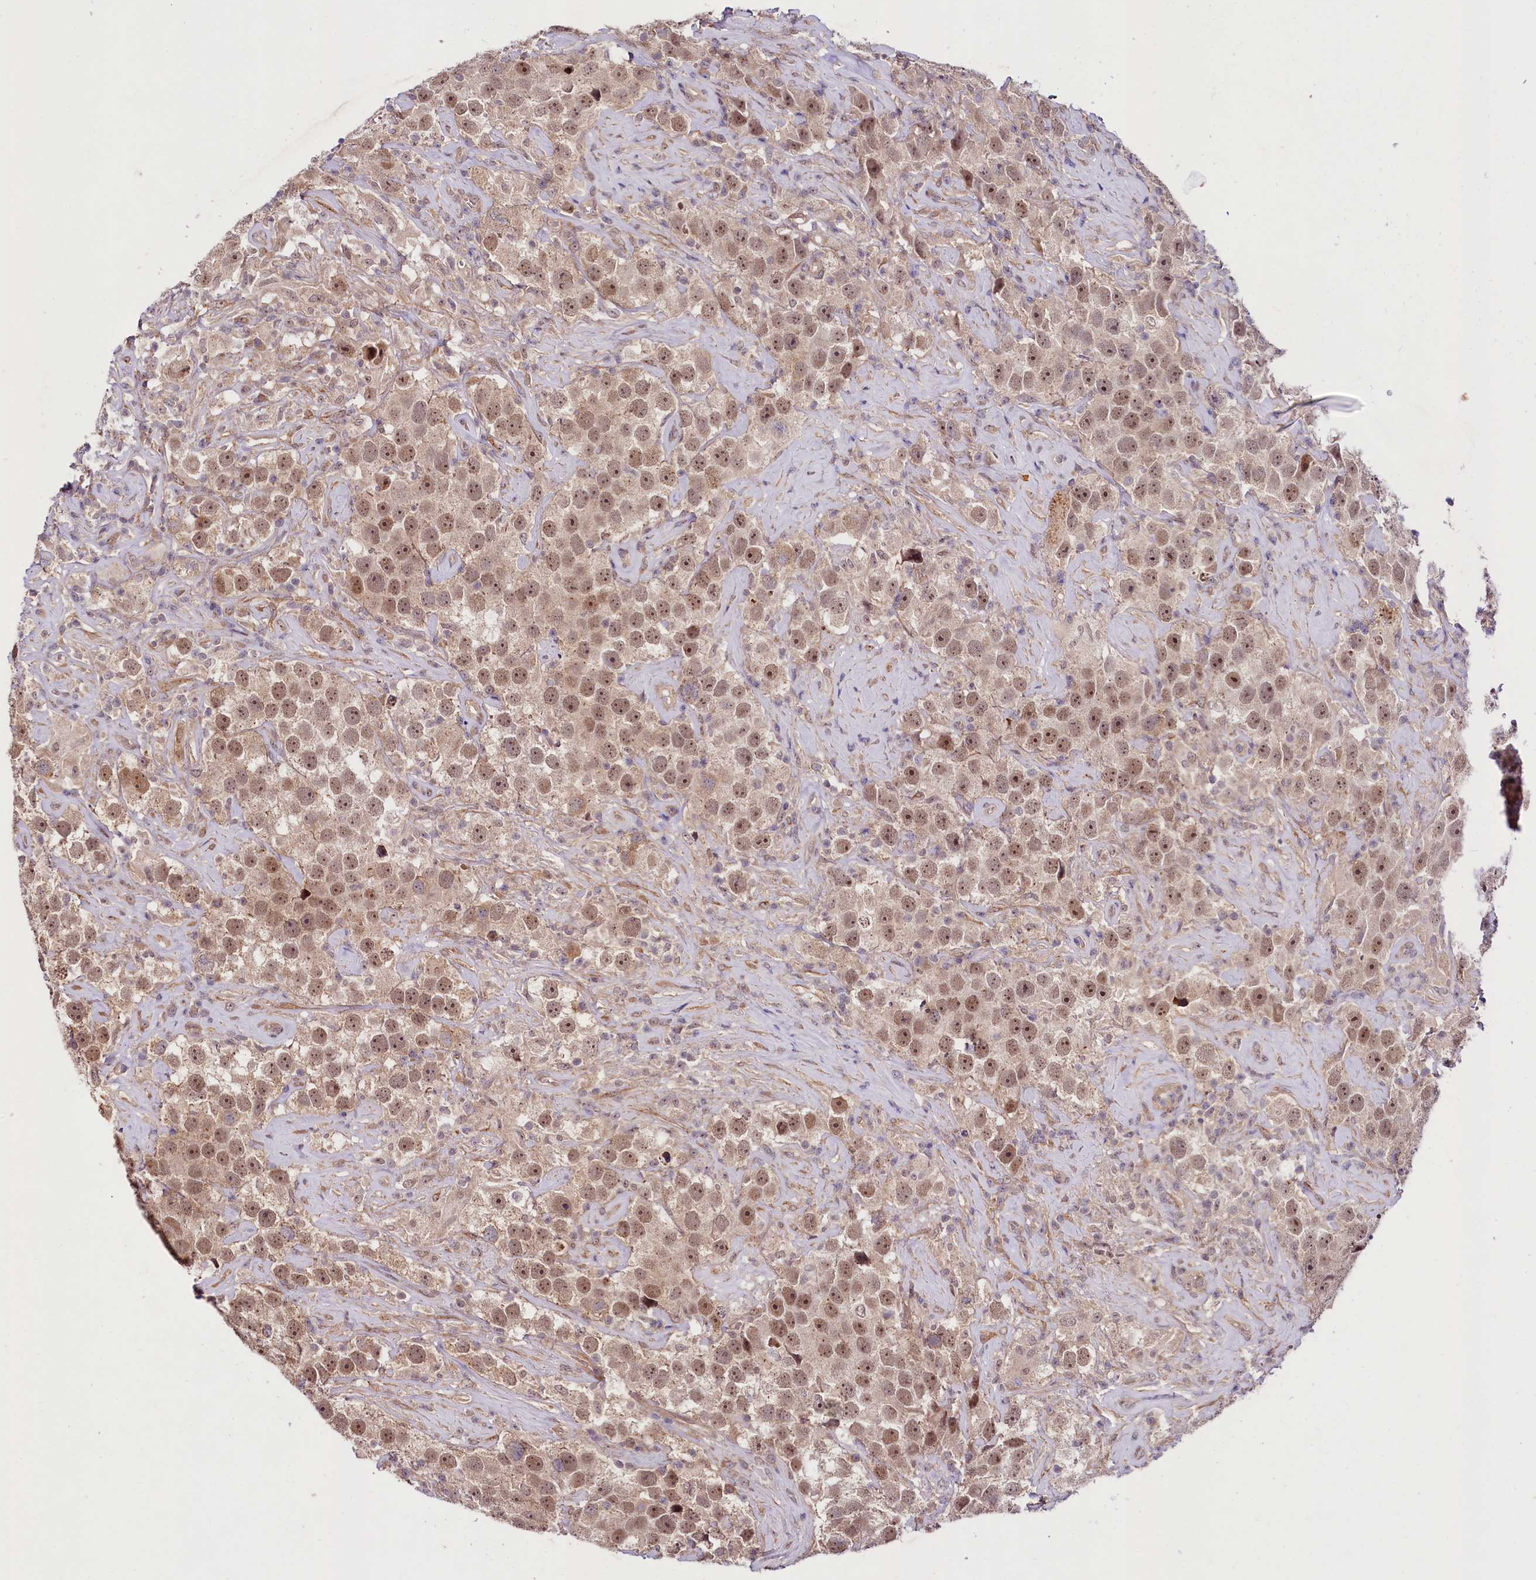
{"staining": {"intensity": "moderate", "quantity": ">75%", "location": "cytoplasmic/membranous,nuclear"}, "tissue": "testis cancer", "cell_type": "Tumor cells", "image_type": "cancer", "snomed": [{"axis": "morphology", "description": "Seminoma, NOS"}, {"axis": "topography", "description": "Testis"}], "caption": "This image displays IHC staining of human testis cancer, with medium moderate cytoplasmic/membranous and nuclear expression in approximately >75% of tumor cells.", "gene": "PHLDB1", "patient": {"sex": "male", "age": 49}}